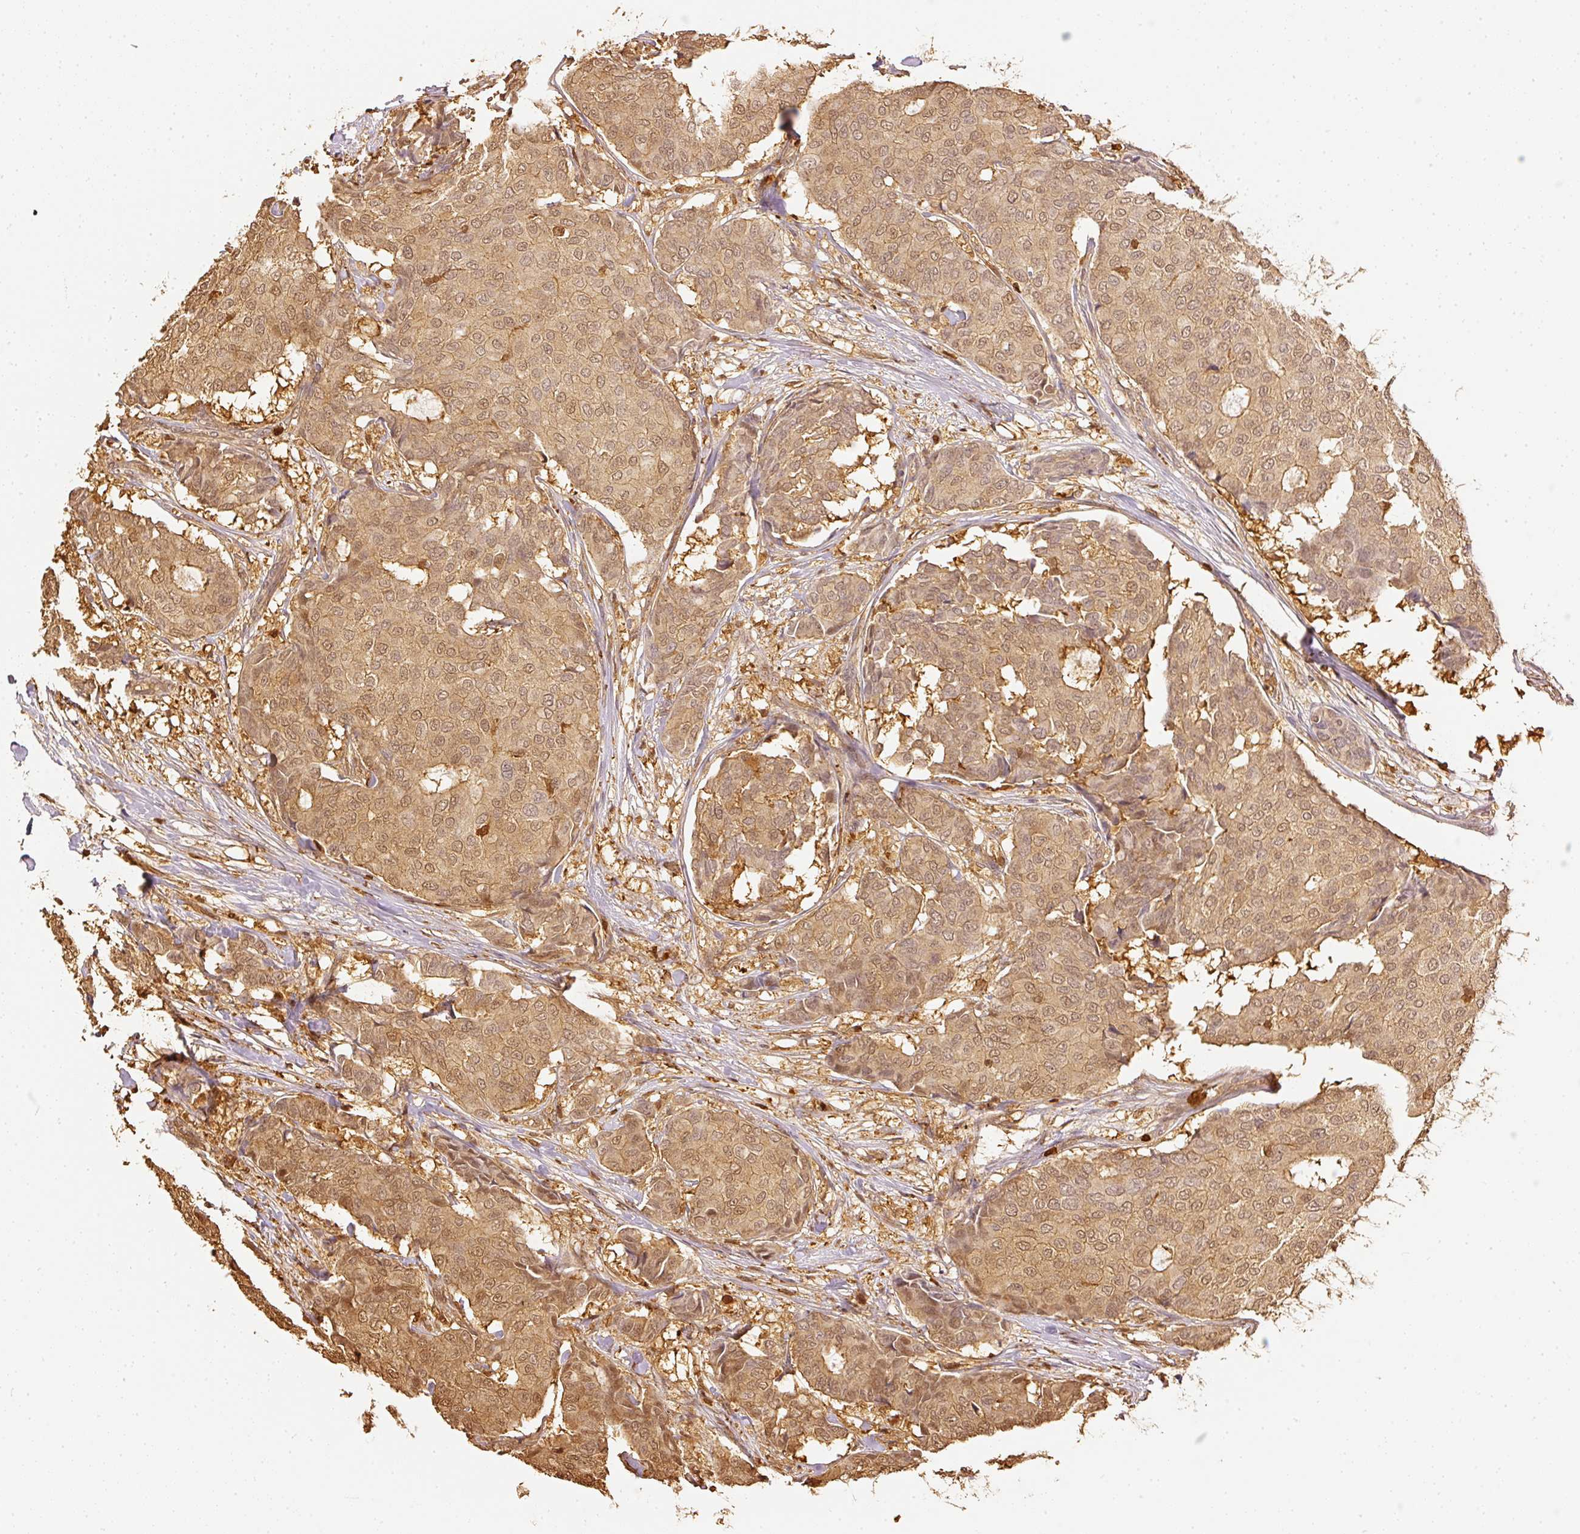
{"staining": {"intensity": "moderate", "quantity": ">75%", "location": "cytoplasmic/membranous,nuclear"}, "tissue": "breast cancer", "cell_type": "Tumor cells", "image_type": "cancer", "snomed": [{"axis": "morphology", "description": "Duct carcinoma"}, {"axis": "topography", "description": "Breast"}], "caption": "Brown immunohistochemical staining in breast cancer shows moderate cytoplasmic/membranous and nuclear staining in about >75% of tumor cells.", "gene": "PFN1", "patient": {"sex": "female", "age": 75}}